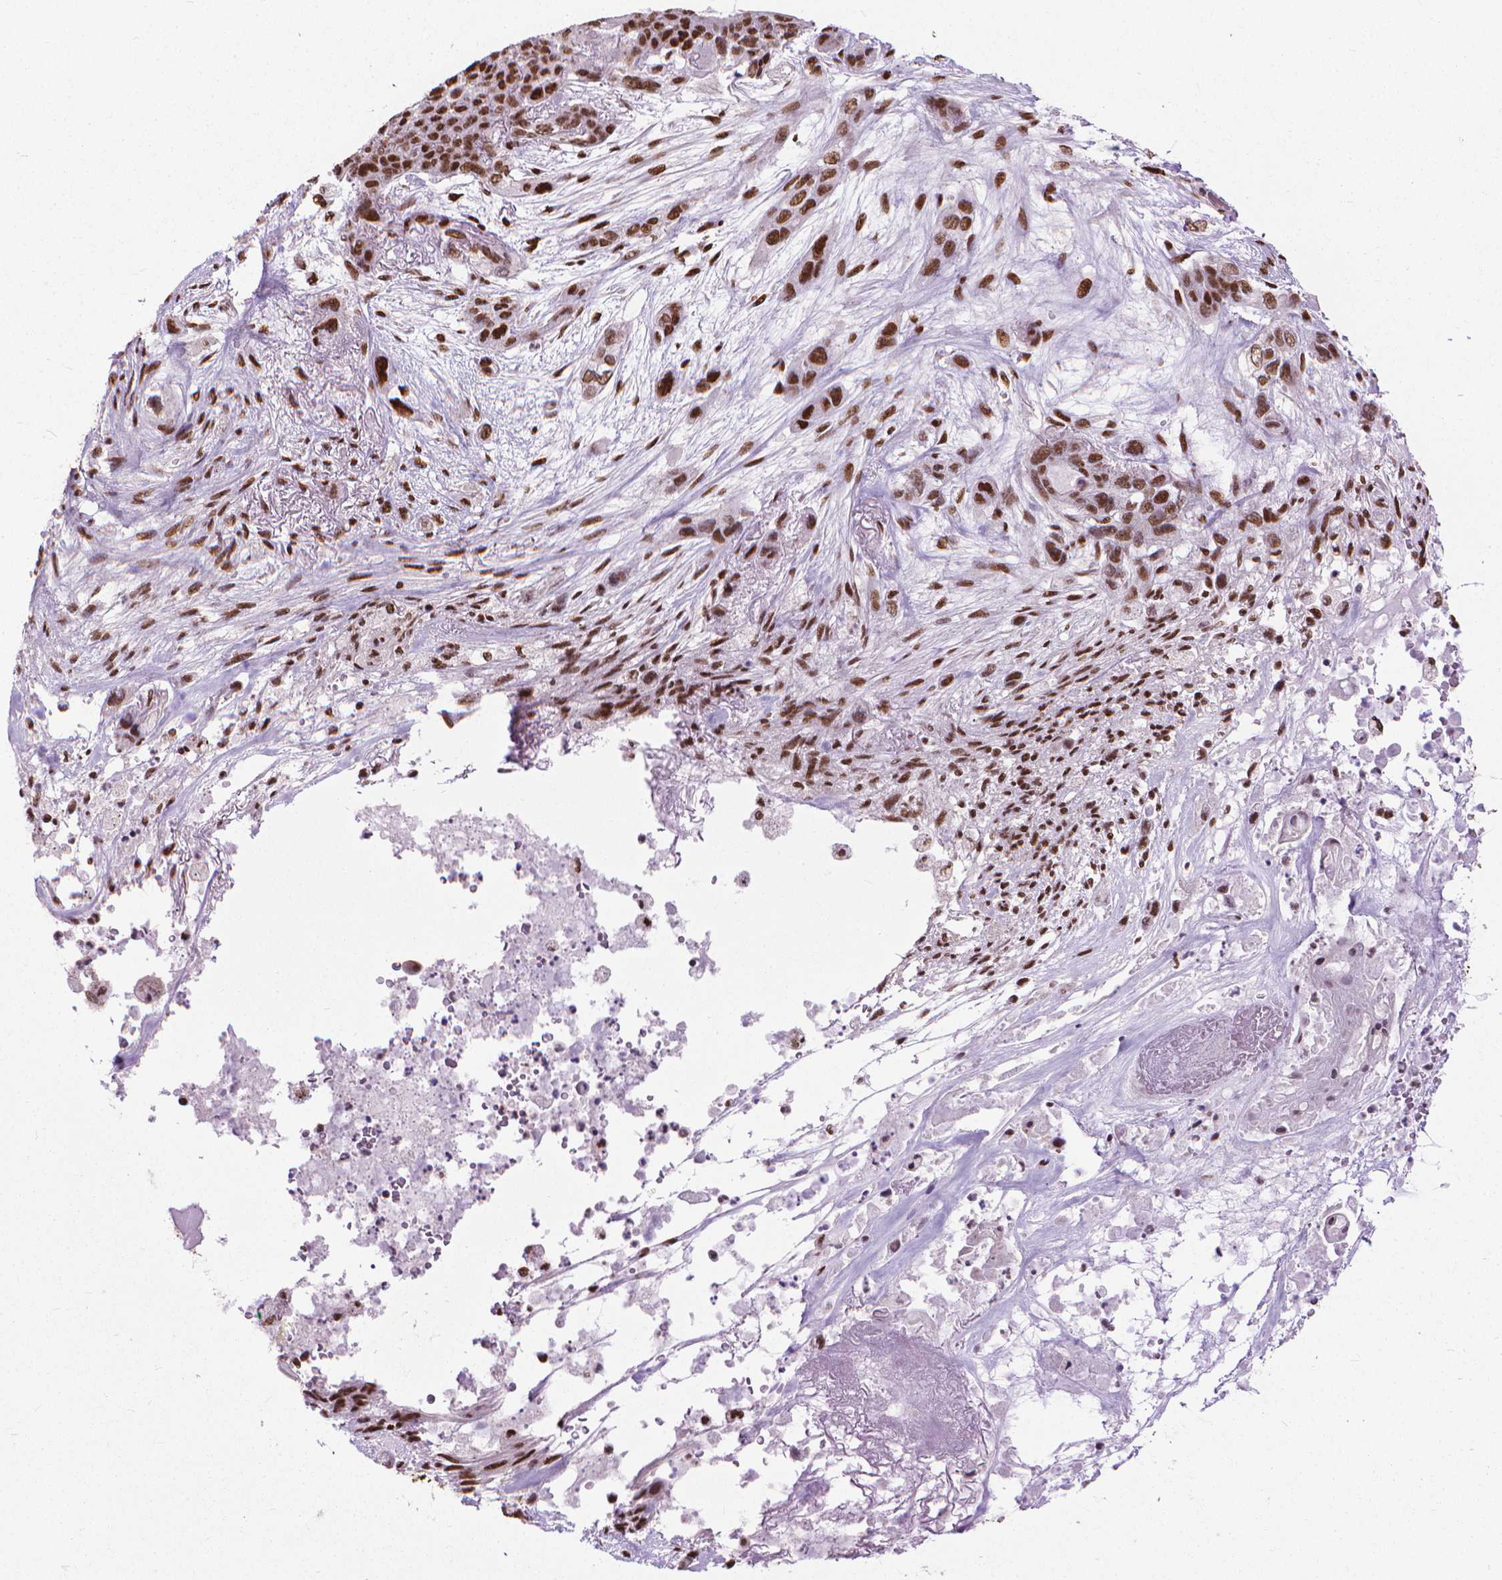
{"staining": {"intensity": "strong", "quantity": ">75%", "location": "nuclear"}, "tissue": "lung cancer", "cell_type": "Tumor cells", "image_type": "cancer", "snomed": [{"axis": "morphology", "description": "Squamous cell carcinoma, NOS"}, {"axis": "topography", "description": "Lung"}], "caption": "Human lung cancer (squamous cell carcinoma) stained with a brown dye shows strong nuclear positive staining in about >75% of tumor cells.", "gene": "AKAP8", "patient": {"sex": "female", "age": 70}}